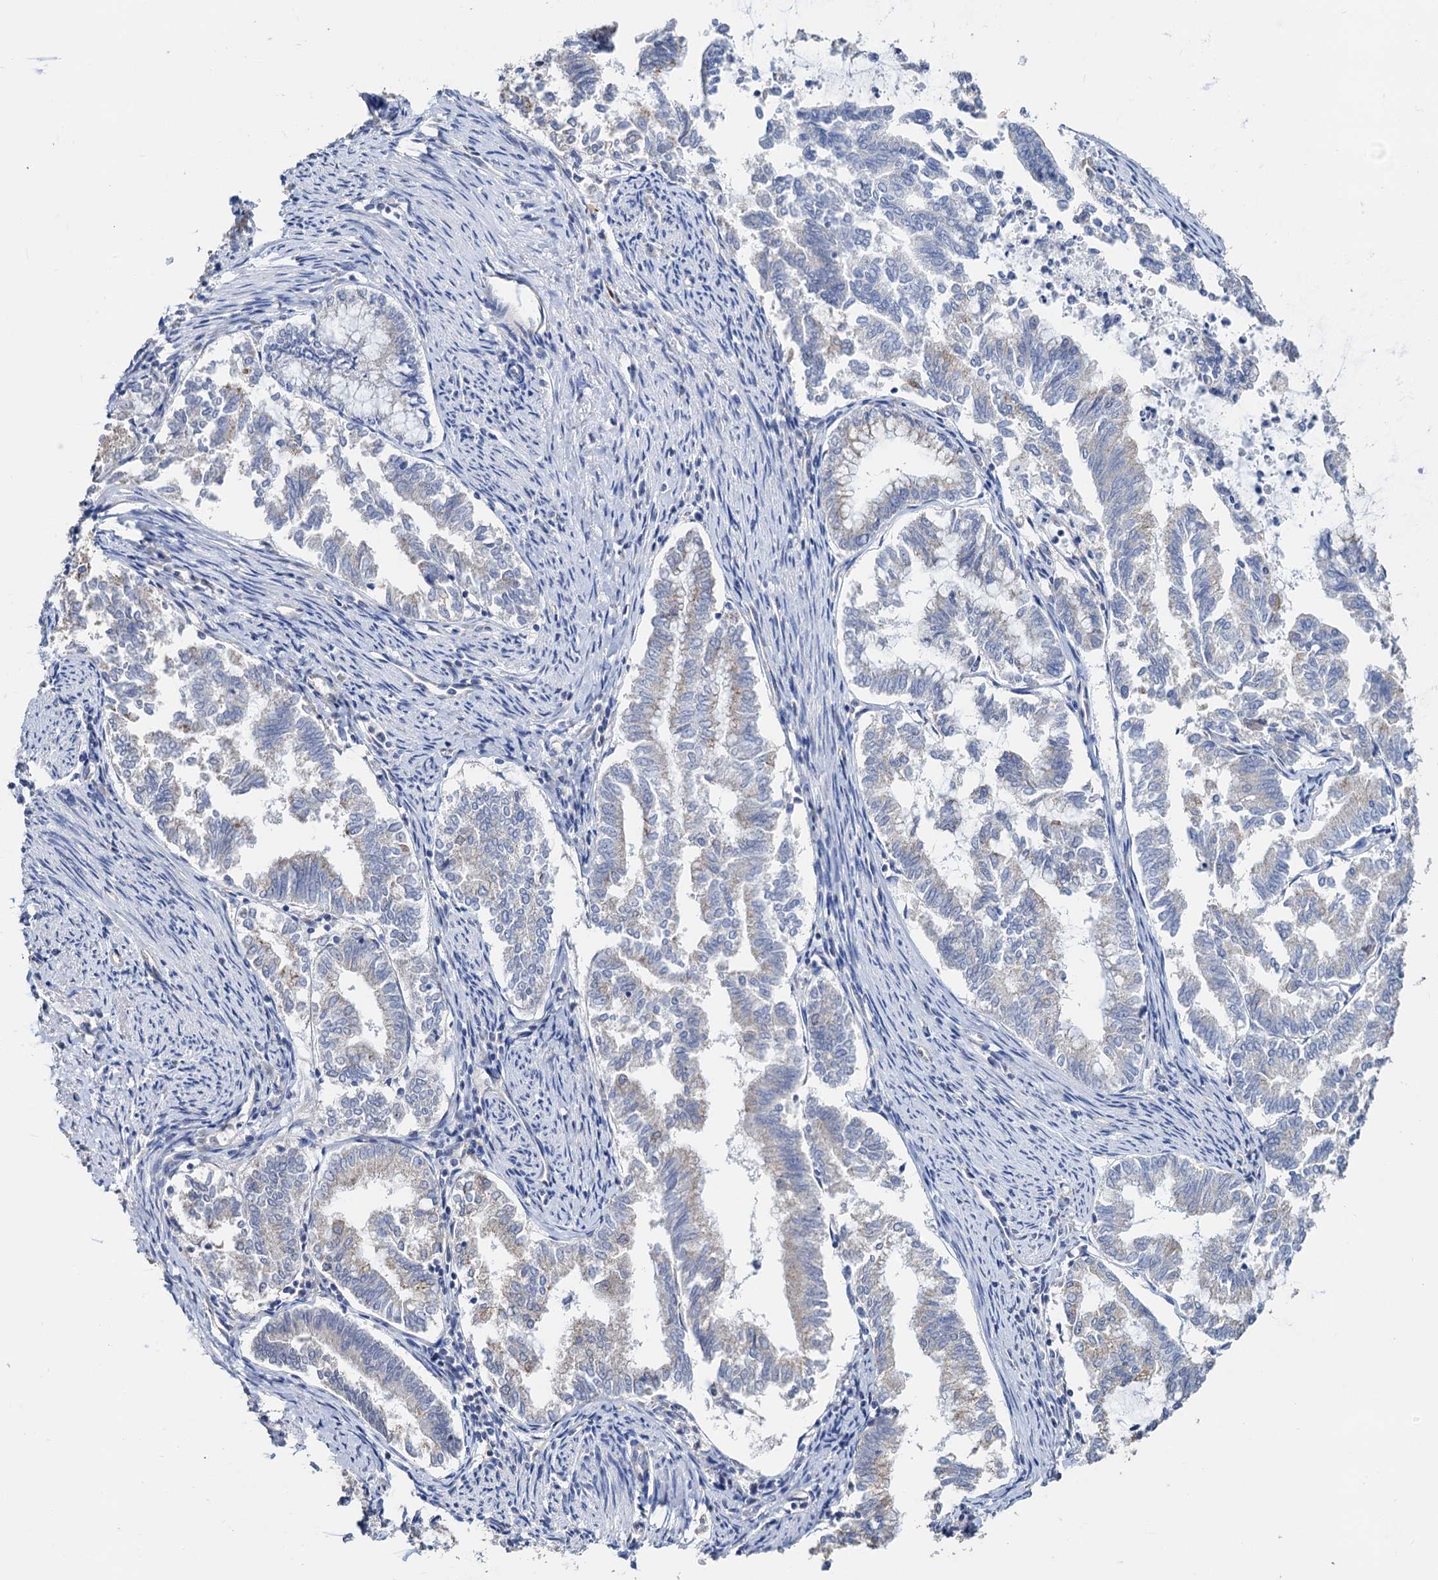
{"staining": {"intensity": "negative", "quantity": "none", "location": "none"}, "tissue": "endometrial cancer", "cell_type": "Tumor cells", "image_type": "cancer", "snomed": [{"axis": "morphology", "description": "Adenocarcinoma, NOS"}, {"axis": "topography", "description": "Endometrium"}], "caption": "DAB immunohistochemical staining of adenocarcinoma (endometrial) shows no significant expression in tumor cells.", "gene": "C2CD3", "patient": {"sex": "female", "age": 79}}